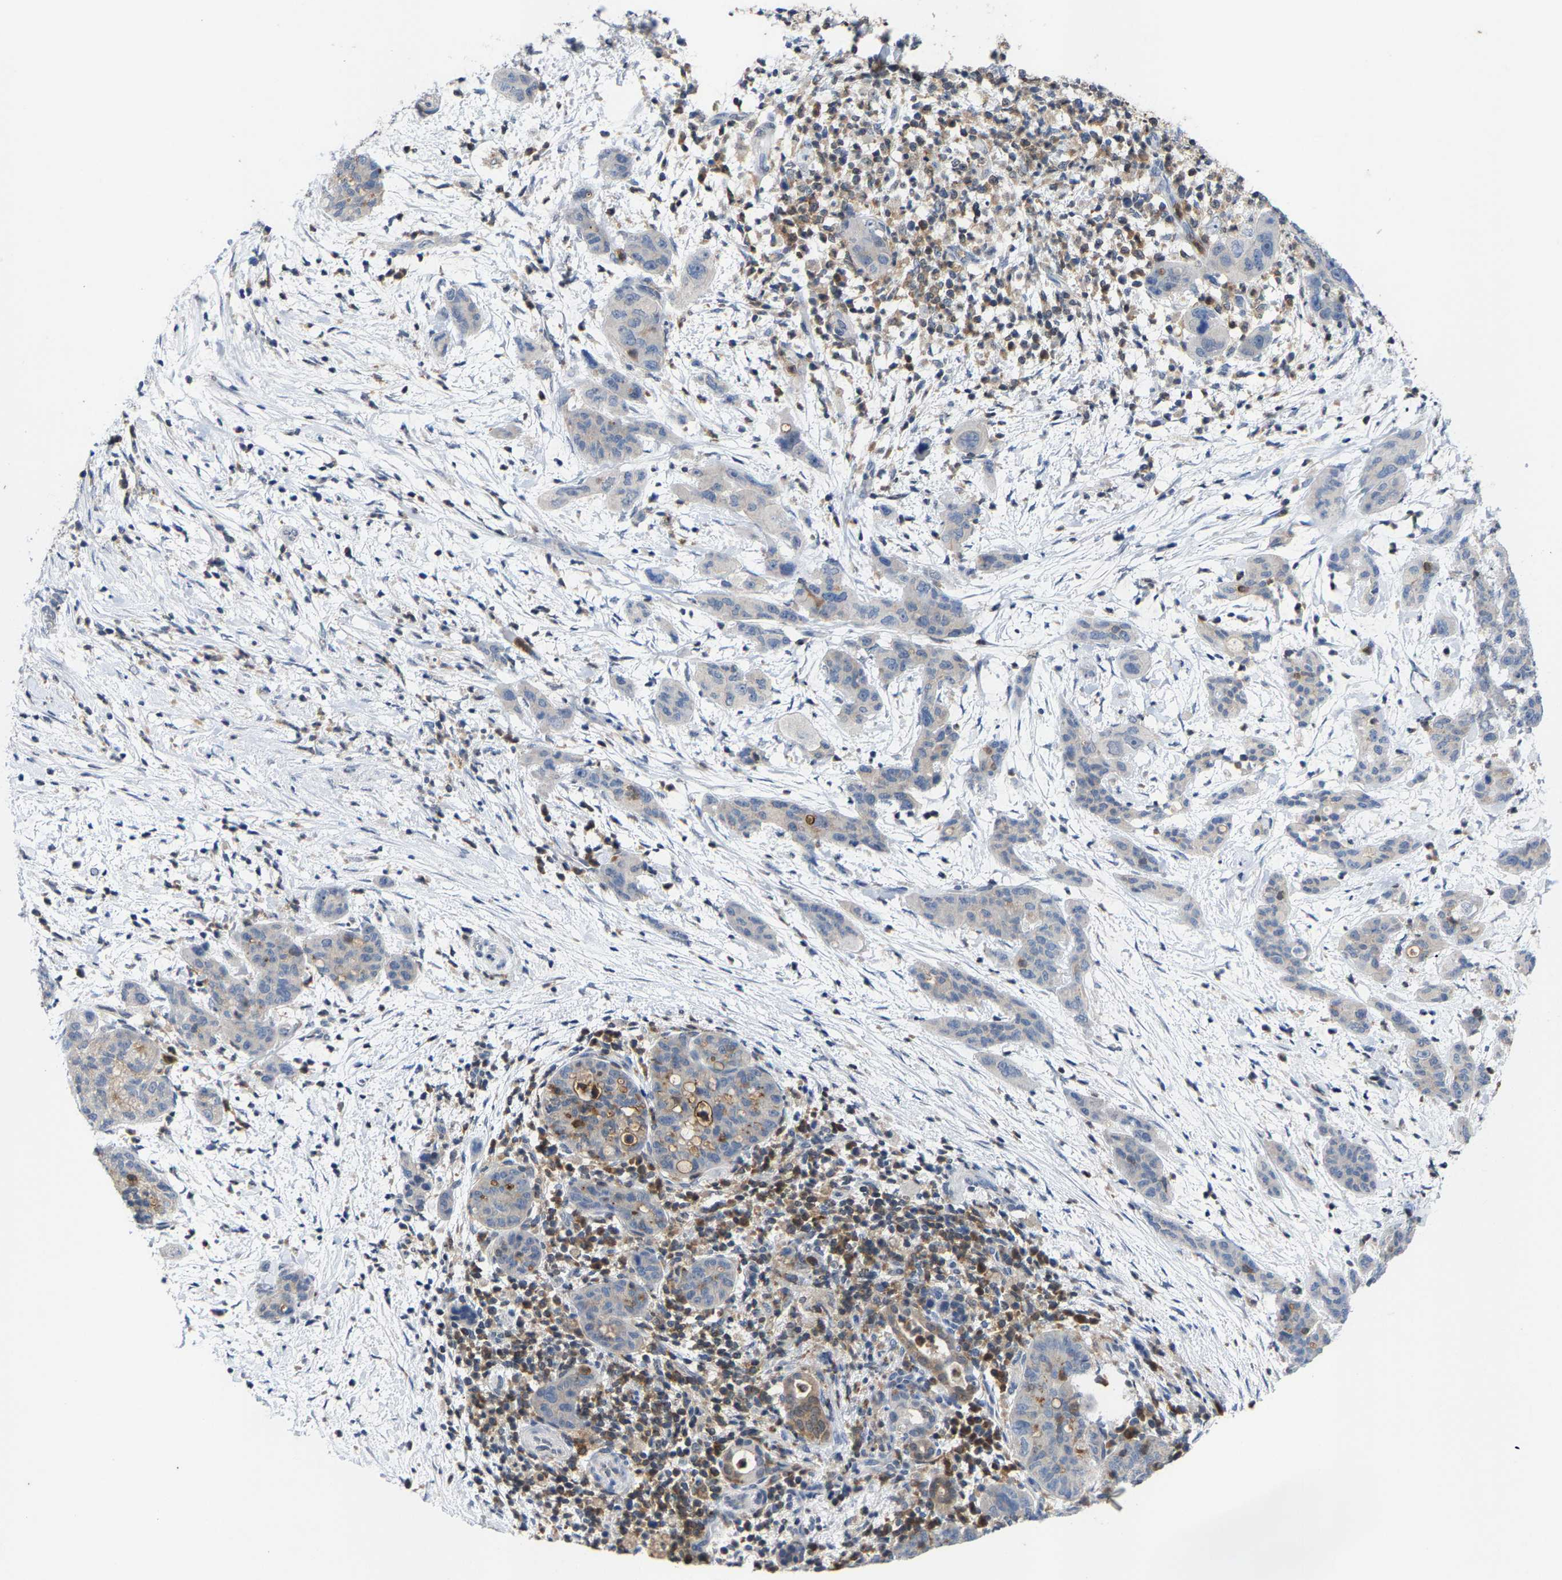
{"staining": {"intensity": "negative", "quantity": "none", "location": "none"}, "tissue": "pancreatic cancer", "cell_type": "Tumor cells", "image_type": "cancer", "snomed": [{"axis": "morphology", "description": "Adenocarcinoma, NOS"}, {"axis": "topography", "description": "Pancreas"}], "caption": "Immunohistochemistry micrograph of neoplastic tissue: pancreatic cancer (adenocarcinoma) stained with DAB displays no significant protein positivity in tumor cells.", "gene": "FGD3", "patient": {"sex": "female", "age": 78}}